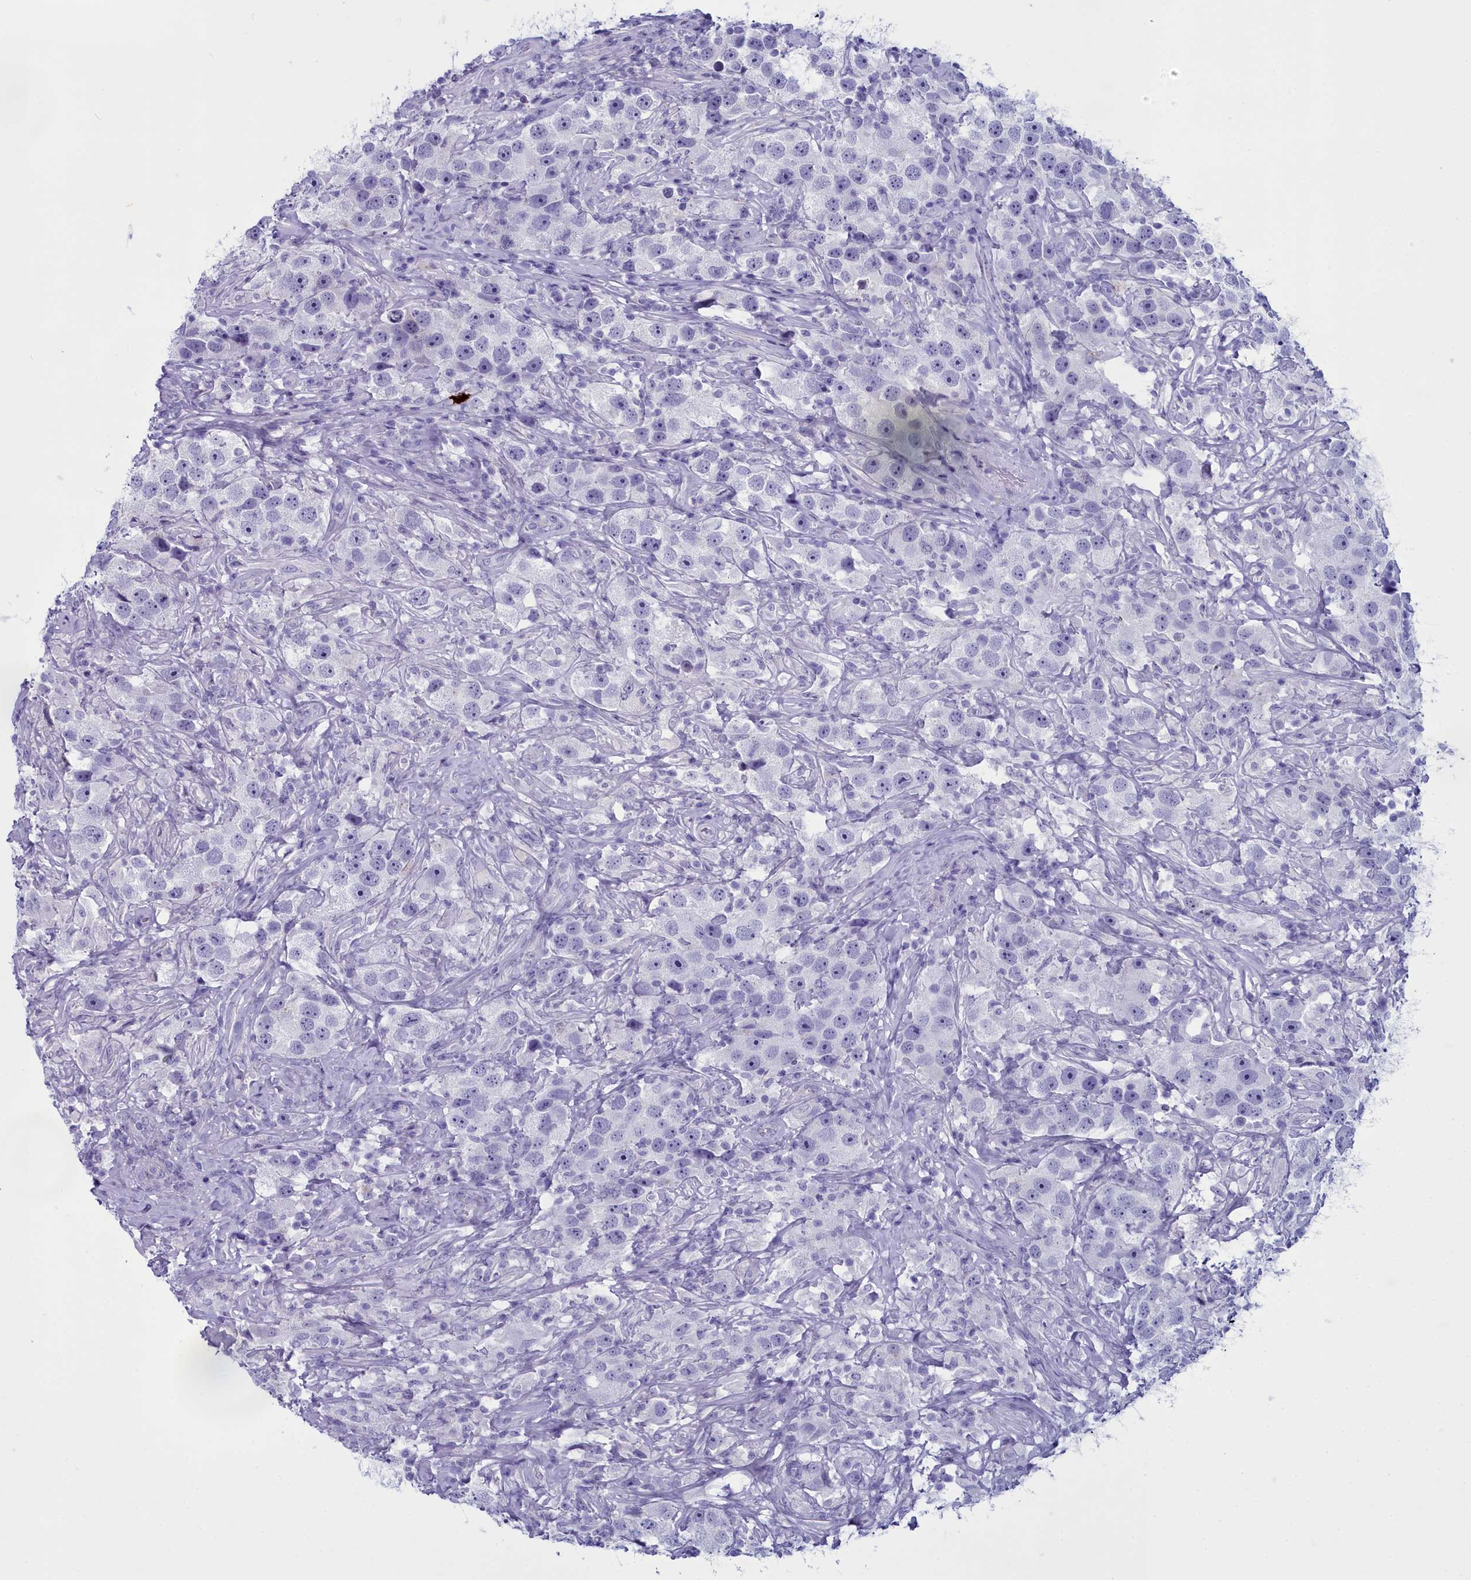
{"staining": {"intensity": "negative", "quantity": "none", "location": "none"}, "tissue": "testis cancer", "cell_type": "Tumor cells", "image_type": "cancer", "snomed": [{"axis": "morphology", "description": "Seminoma, NOS"}, {"axis": "topography", "description": "Testis"}], "caption": "High power microscopy photomicrograph of an immunohistochemistry (IHC) image of testis seminoma, revealing no significant expression in tumor cells.", "gene": "MAP6", "patient": {"sex": "male", "age": 49}}